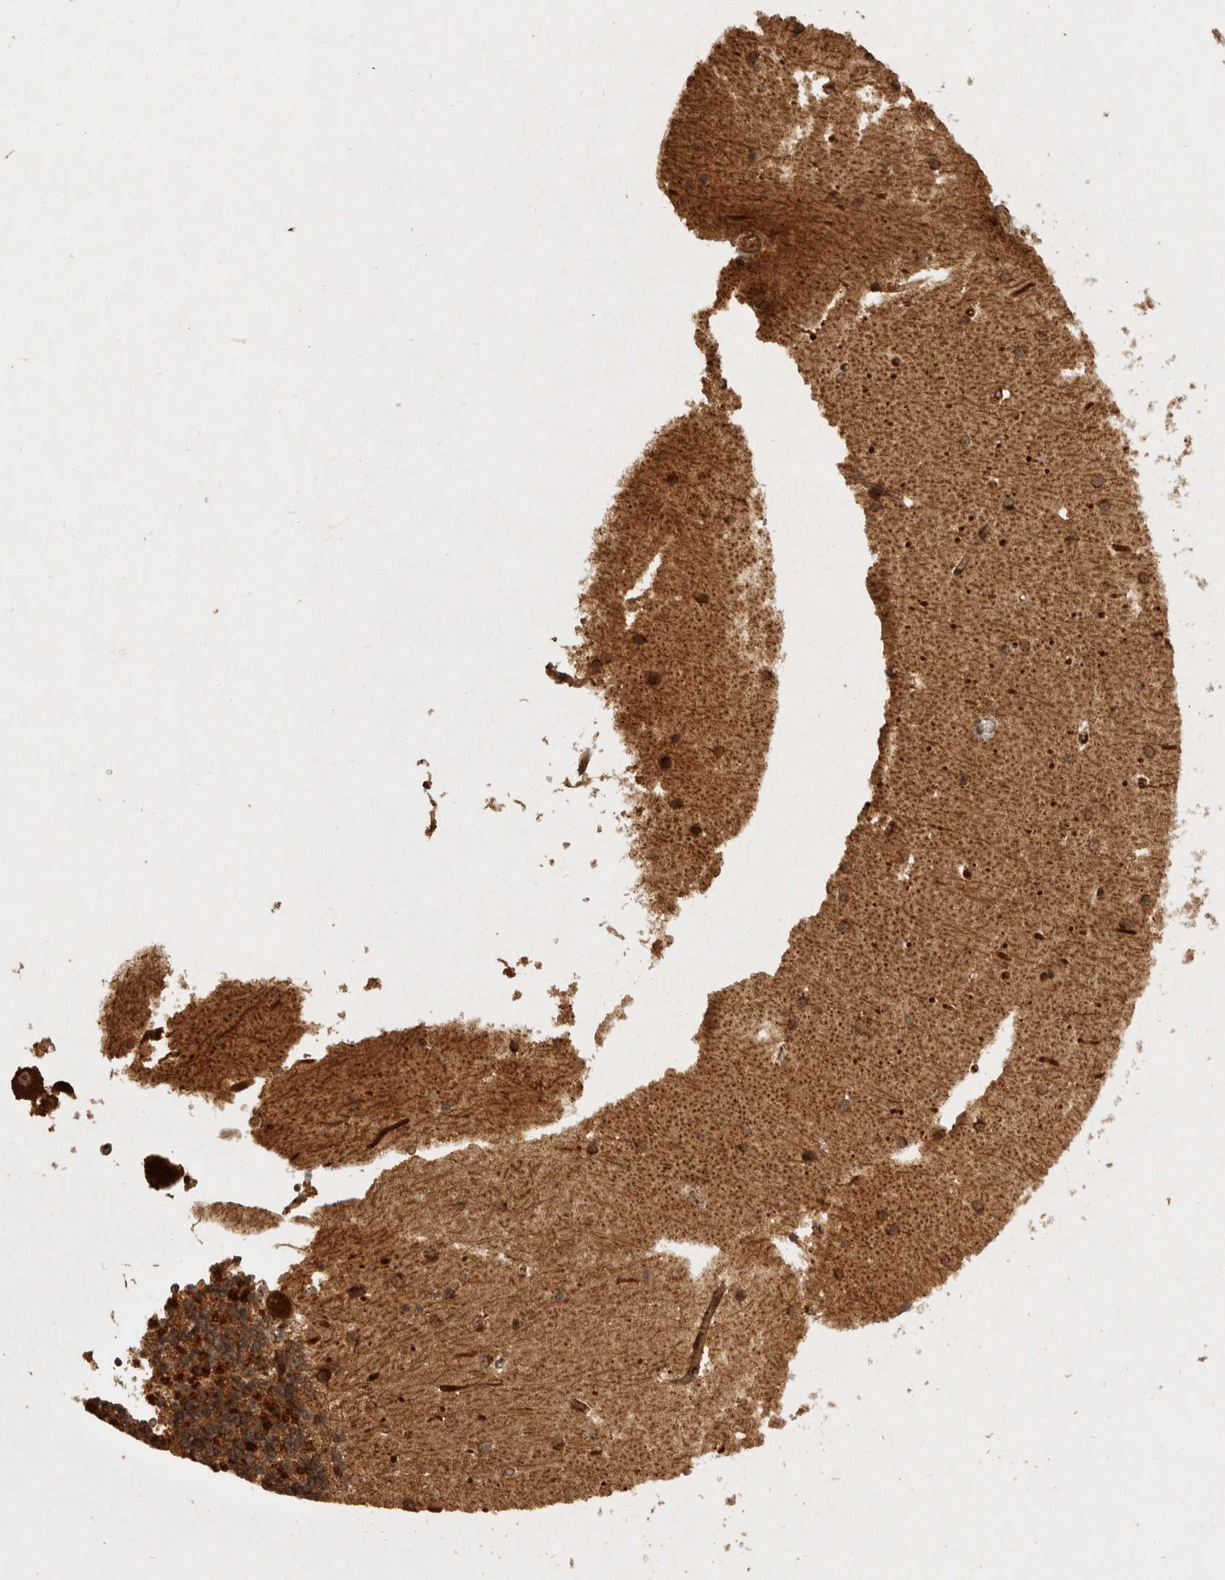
{"staining": {"intensity": "moderate", "quantity": "25%-75%", "location": "cytoplasmic/membranous"}, "tissue": "cerebellum", "cell_type": "Cells in granular layer", "image_type": "normal", "snomed": [{"axis": "morphology", "description": "Normal tissue, NOS"}, {"axis": "topography", "description": "Cerebellum"}], "caption": "High-power microscopy captured an immunohistochemistry micrograph of normal cerebellum, revealing moderate cytoplasmic/membranous staining in about 25%-75% of cells in granular layer.", "gene": "CAMSAP2", "patient": {"sex": "male", "age": 37}}